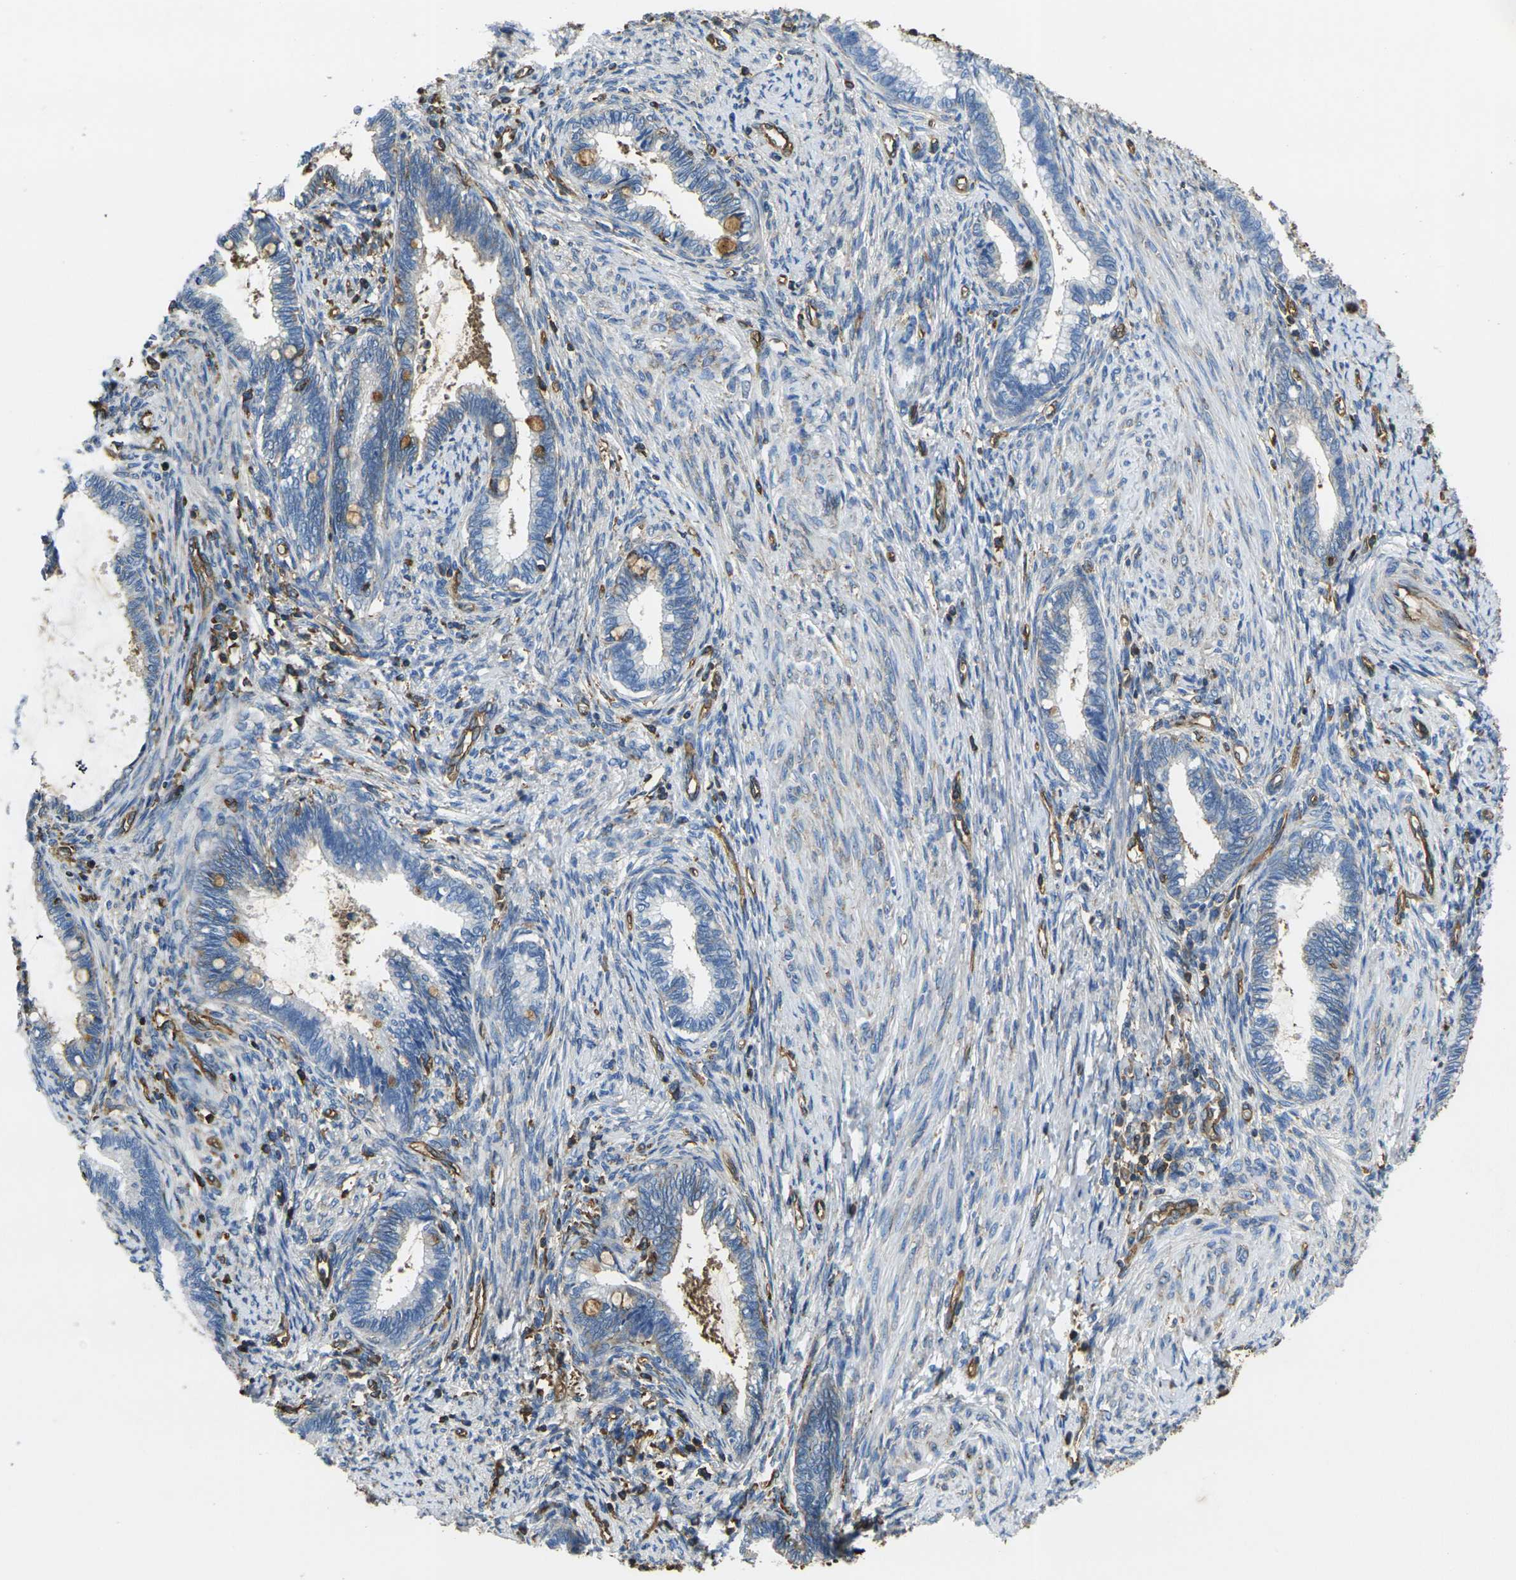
{"staining": {"intensity": "moderate", "quantity": "25%-75%", "location": "cytoplasmic/membranous"}, "tissue": "cervical cancer", "cell_type": "Tumor cells", "image_type": "cancer", "snomed": [{"axis": "morphology", "description": "Adenocarcinoma, NOS"}, {"axis": "topography", "description": "Cervix"}], "caption": "Moderate cytoplasmic/membranous staining for a protein is present in about 25%-75% of tumor cells of cervical cancer using immunohistochemistry.", "gene": "FAM110D", "patient": {"sex": "female", "age": 44}}